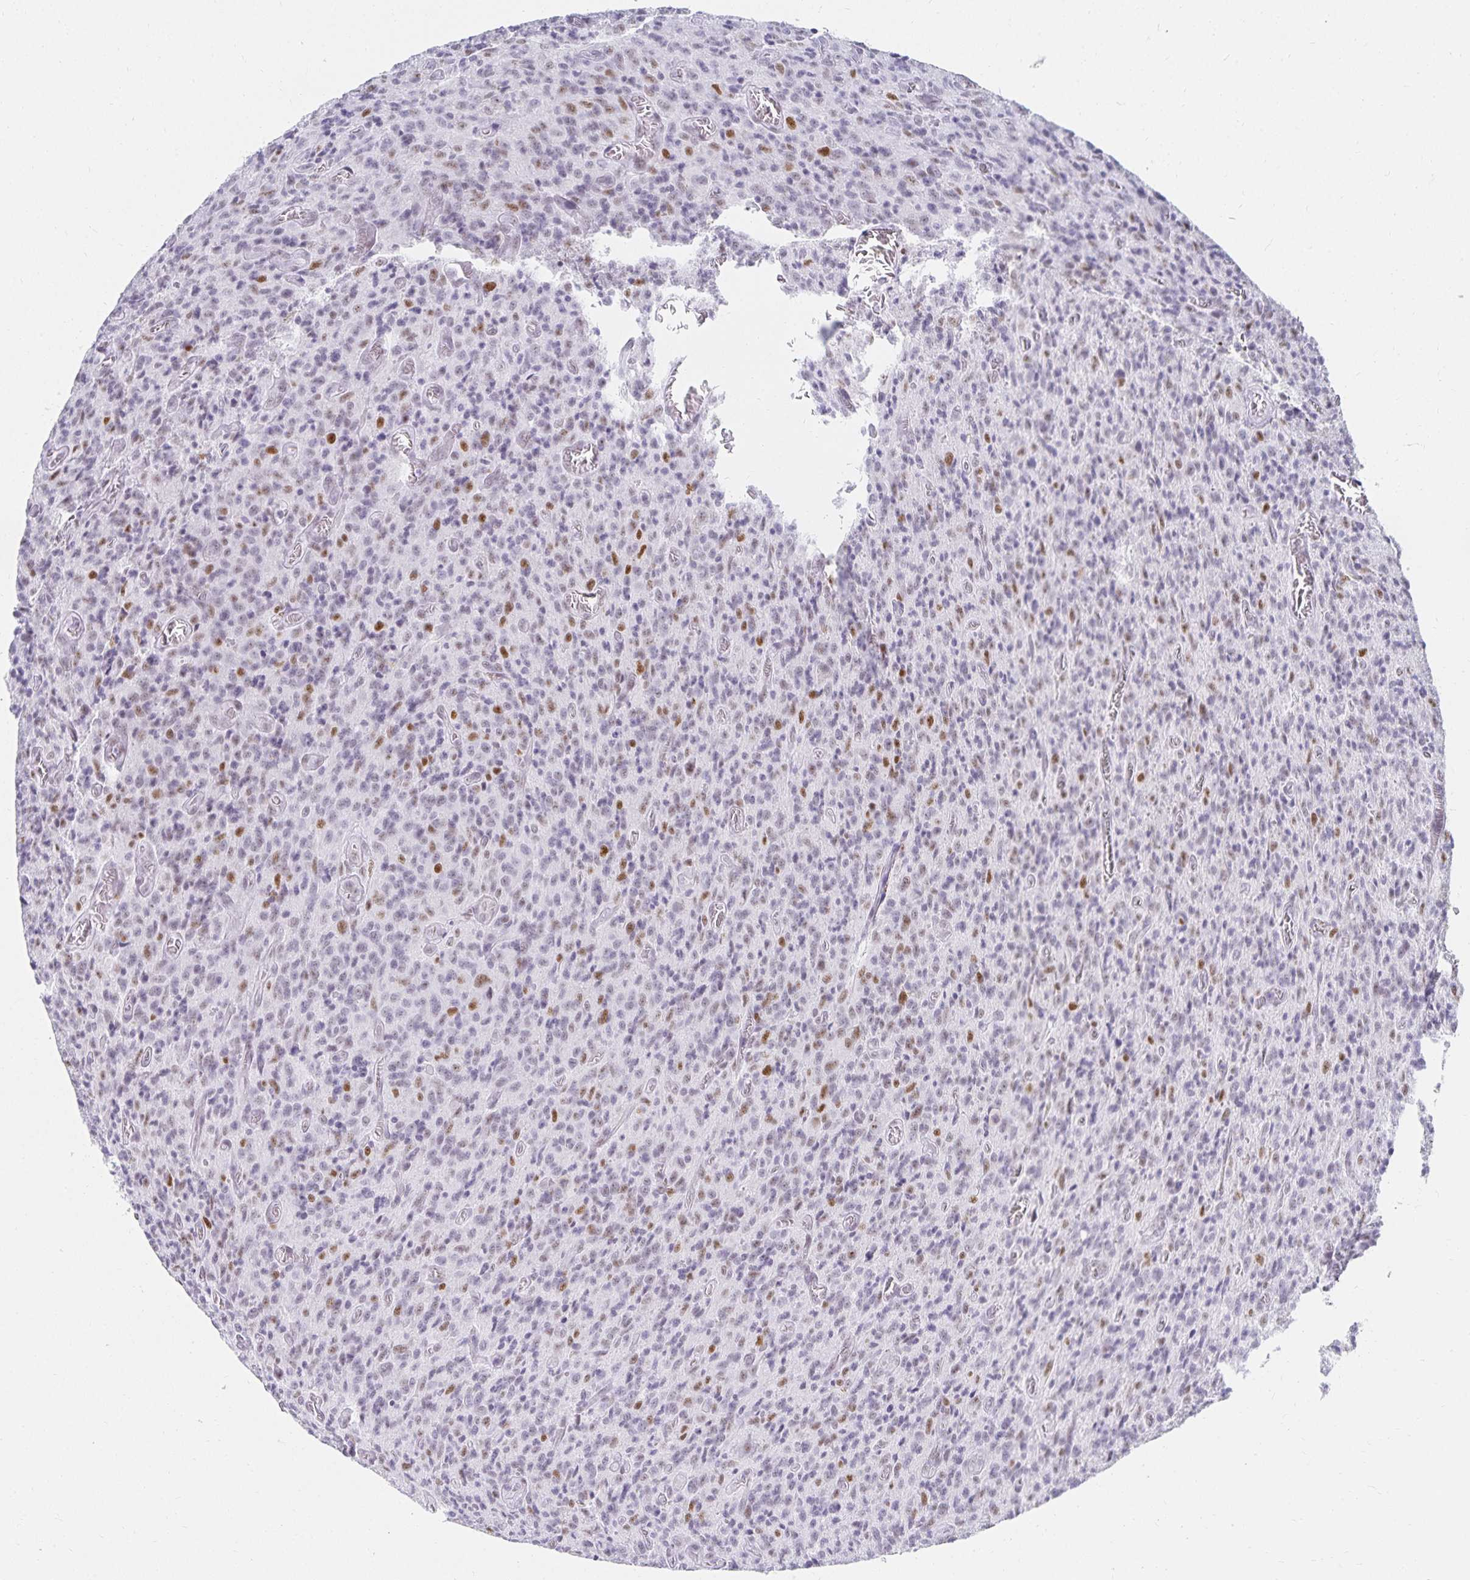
{"staining": {"intensity": "negative", "quantity": "none", "location": "none"}, "tissue": "glioma", "cell_type": "Tumor cells", "image_type": "cancer", "snomed": [{"axis": "morphology", "description": "Glioma, malignant, High grade"}, {"axis": "topography", "description": "Brain"}], "caption": "IHC histopathology image of neoplastic tissue: glioma stained with DAB (3,3'-diaminobenzidine) reveals no significant protein staining in tumor cells.", "gene": "C20orf85", "patient": {"sex": "male", "age": 76}}